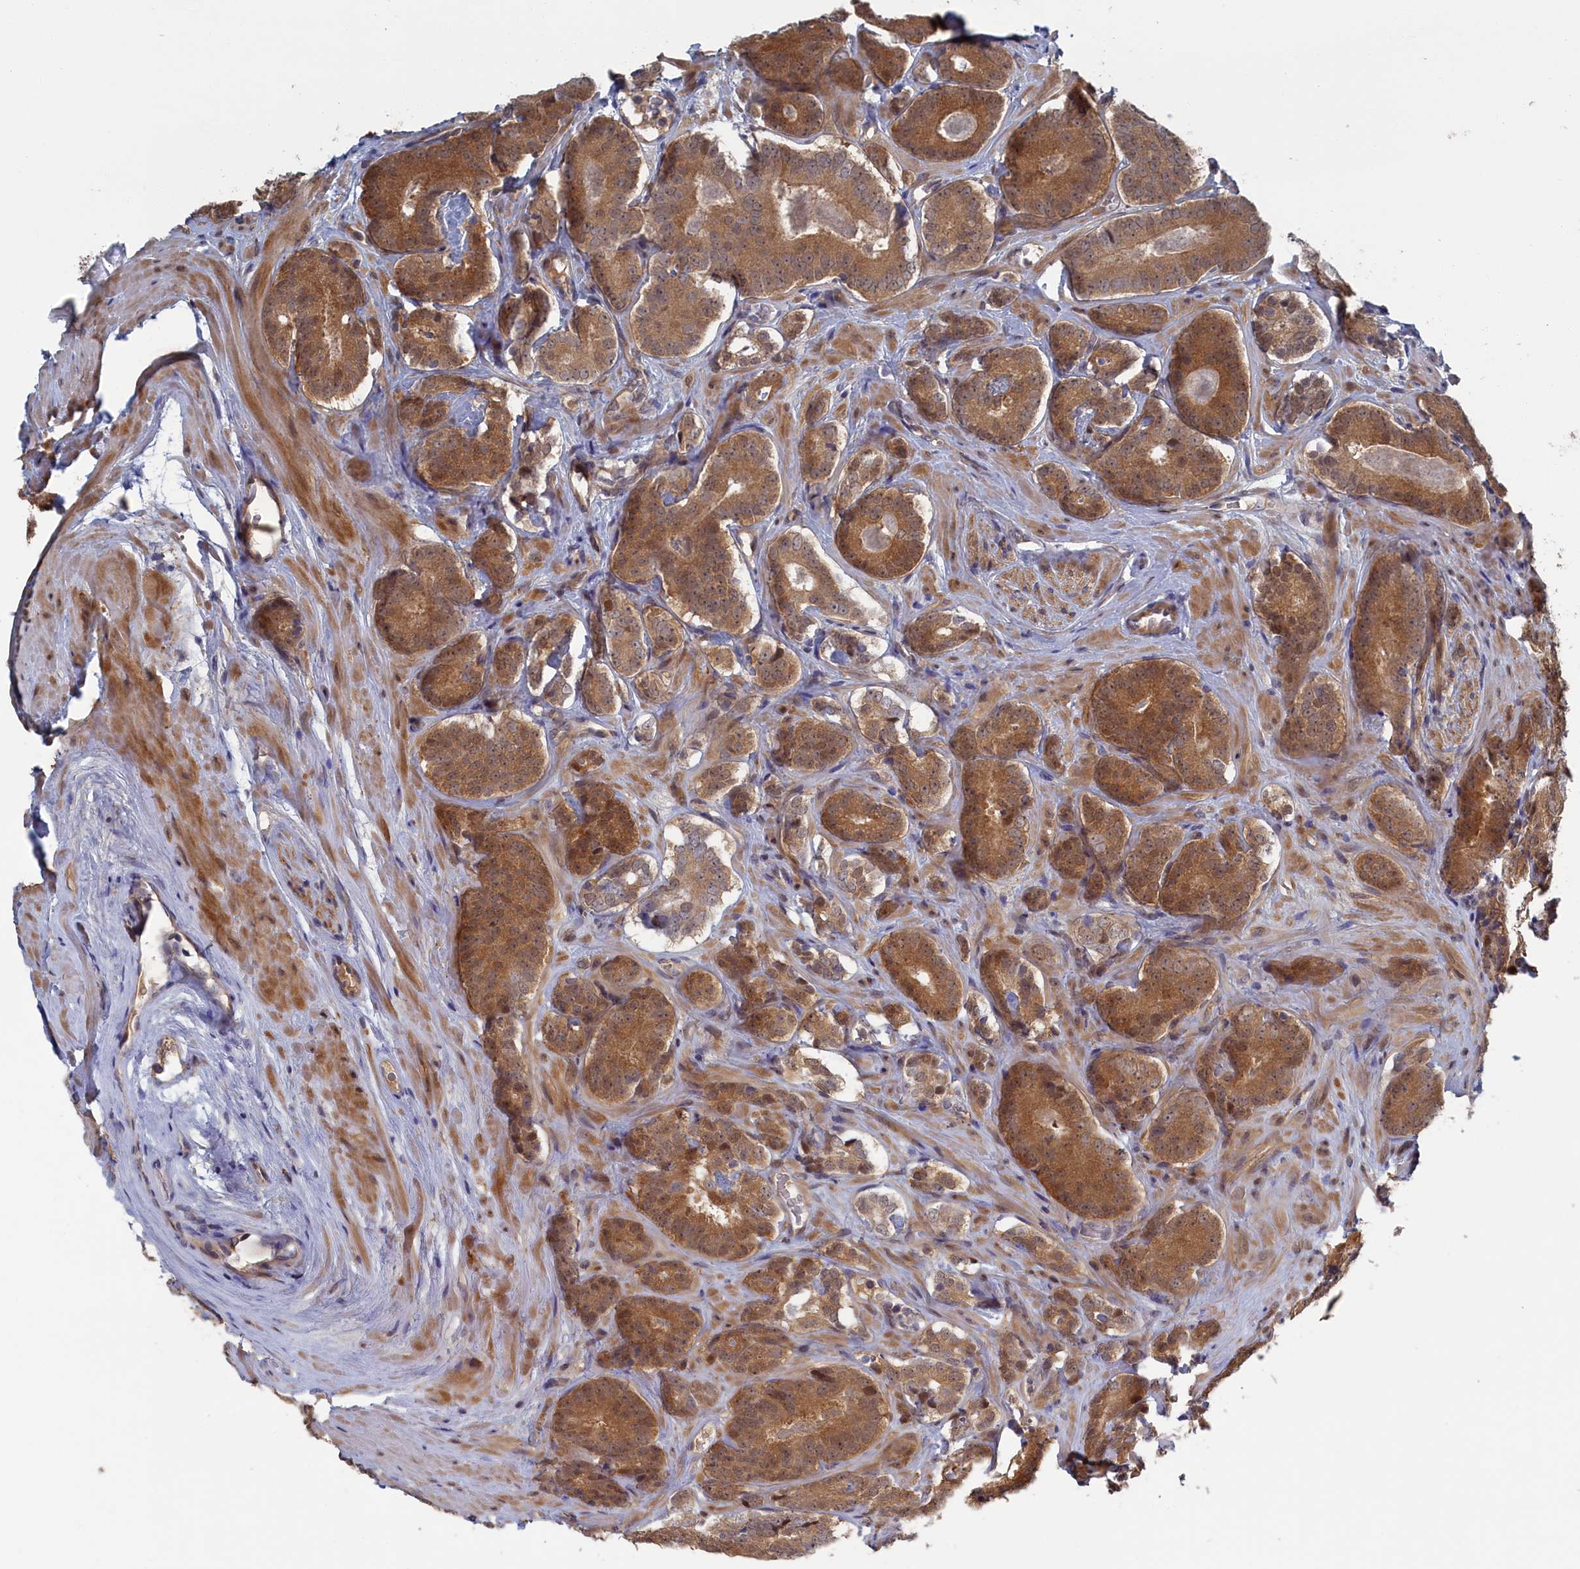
{"staining": {"intensity": "moderate", "quantity": ">75%", "location": "cytoplasmic/membranous,nuclear"}, "tissue": "prostate cancer", "cell_type": "Tumor cells", "image_type": "cancer", "snomed": [{"axis": "morphology", "description": "Adenocarcinoma, High grade"}, {"axis": "topography", "description": "Prostate"}], "caption": "Immunohistochemical staining of human high-grade adenocarcinoma (prostate) demonstrates medium levels of moderate cytoplasmic/membranous and nuclear staining in approximately >75% of tumor cells.", "gene": "IRGQ", "patient": {"sex": "male", "age": 63}}